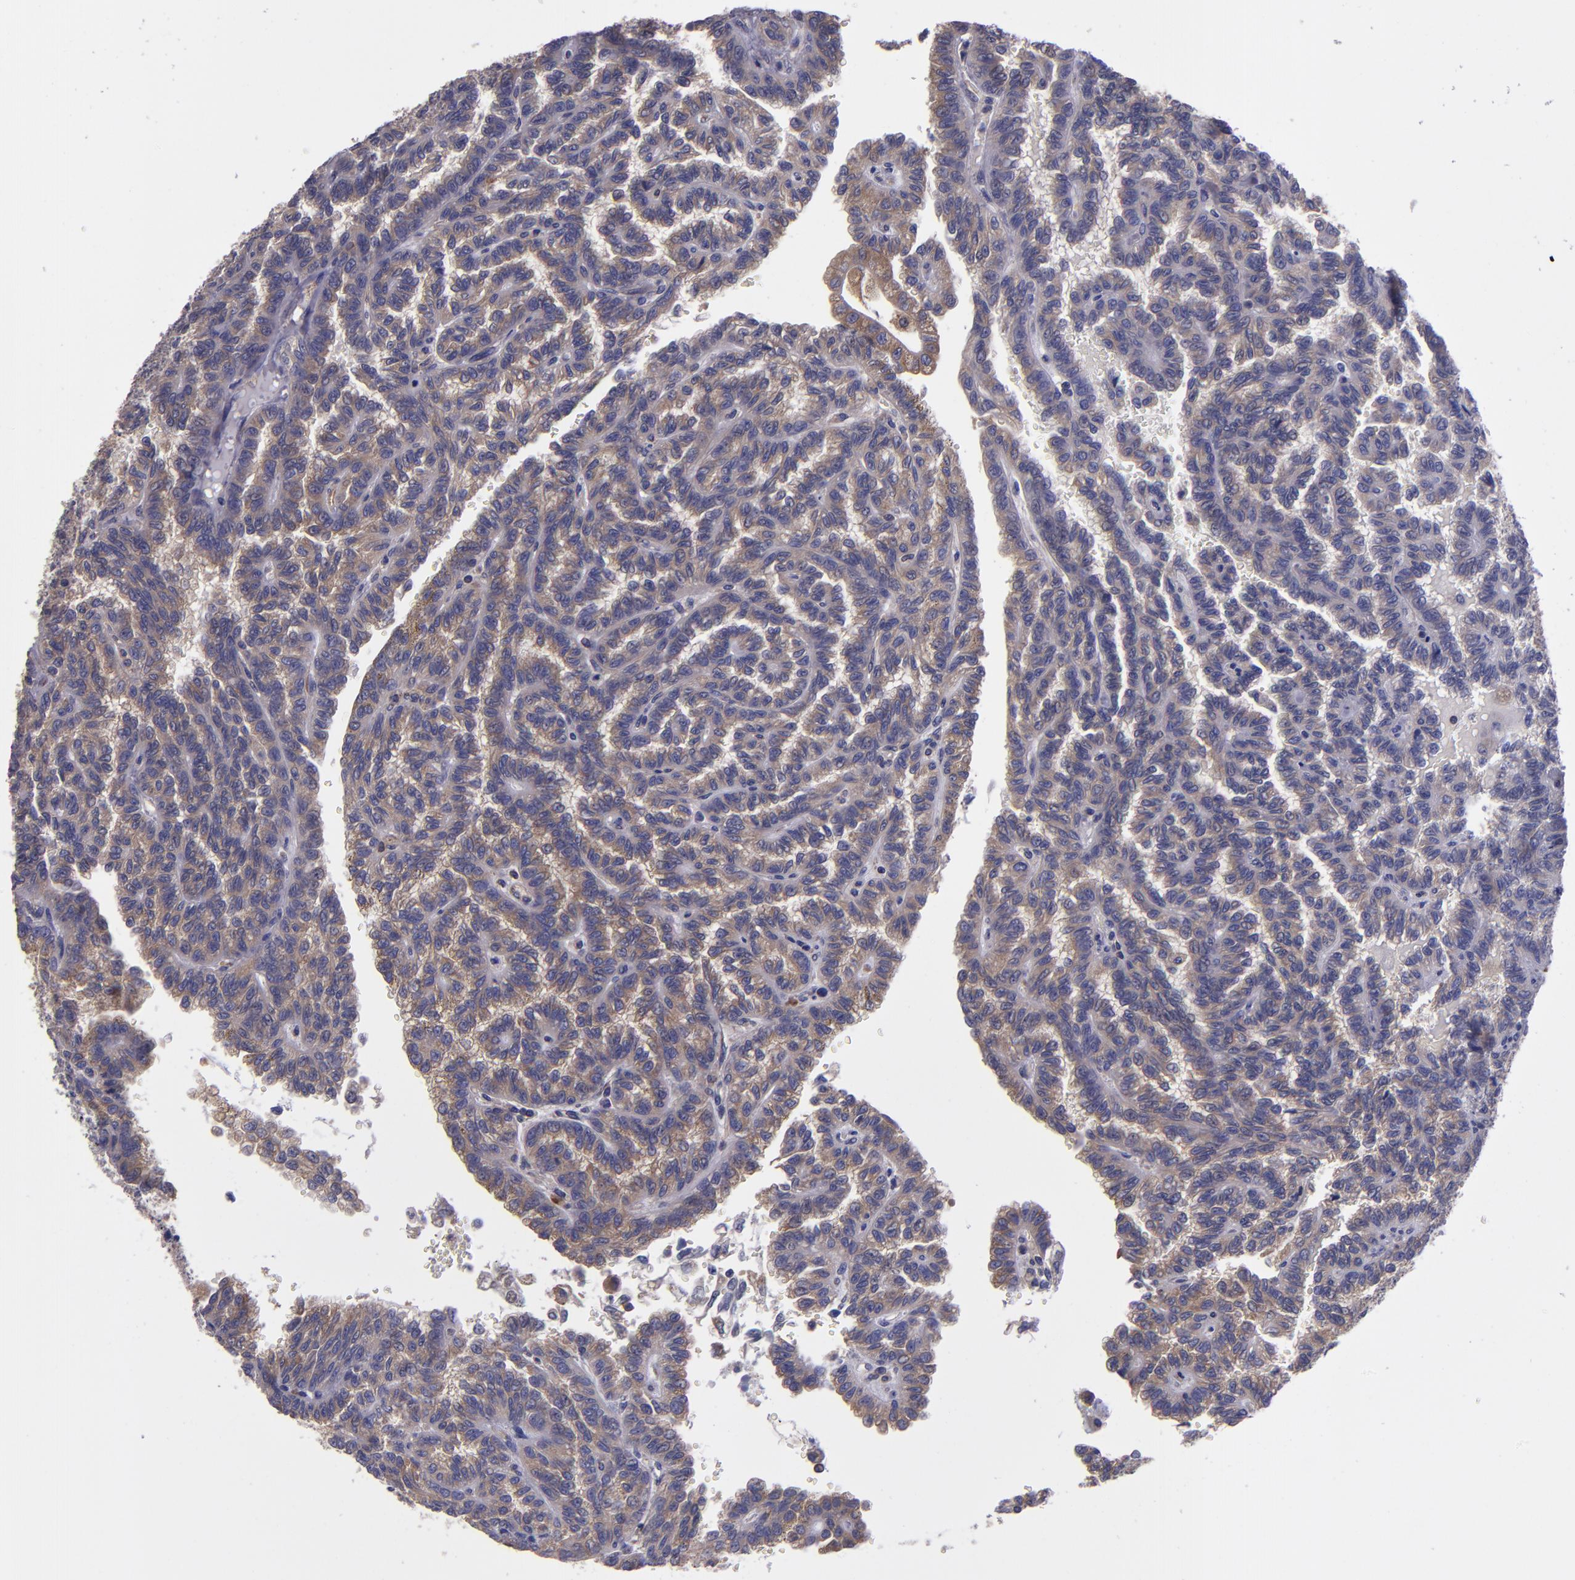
{"staining": {"intensity": "weak", "quantity": ">75%", "location": "cytoplasmic/membranous"}, "tissue": "renal cancer", "cell_type": "Tumor cells", "image_type": "cancer", "snomed": [{"axis": "morphology", "description": "Inflammation, NOS"}, {"axis": "morphology", "description": "Adenocarcinoma, NOS"}, {"axis": "topography", "description": "Kidney"}], "caption": "Weak cytoplasmic/membranous staining for a protein is present in about >75% of tumor cells of renal adenocarcinoma using IHC.", "gene": "CARS1", "patient": {"sex": "male", "age": 68}}